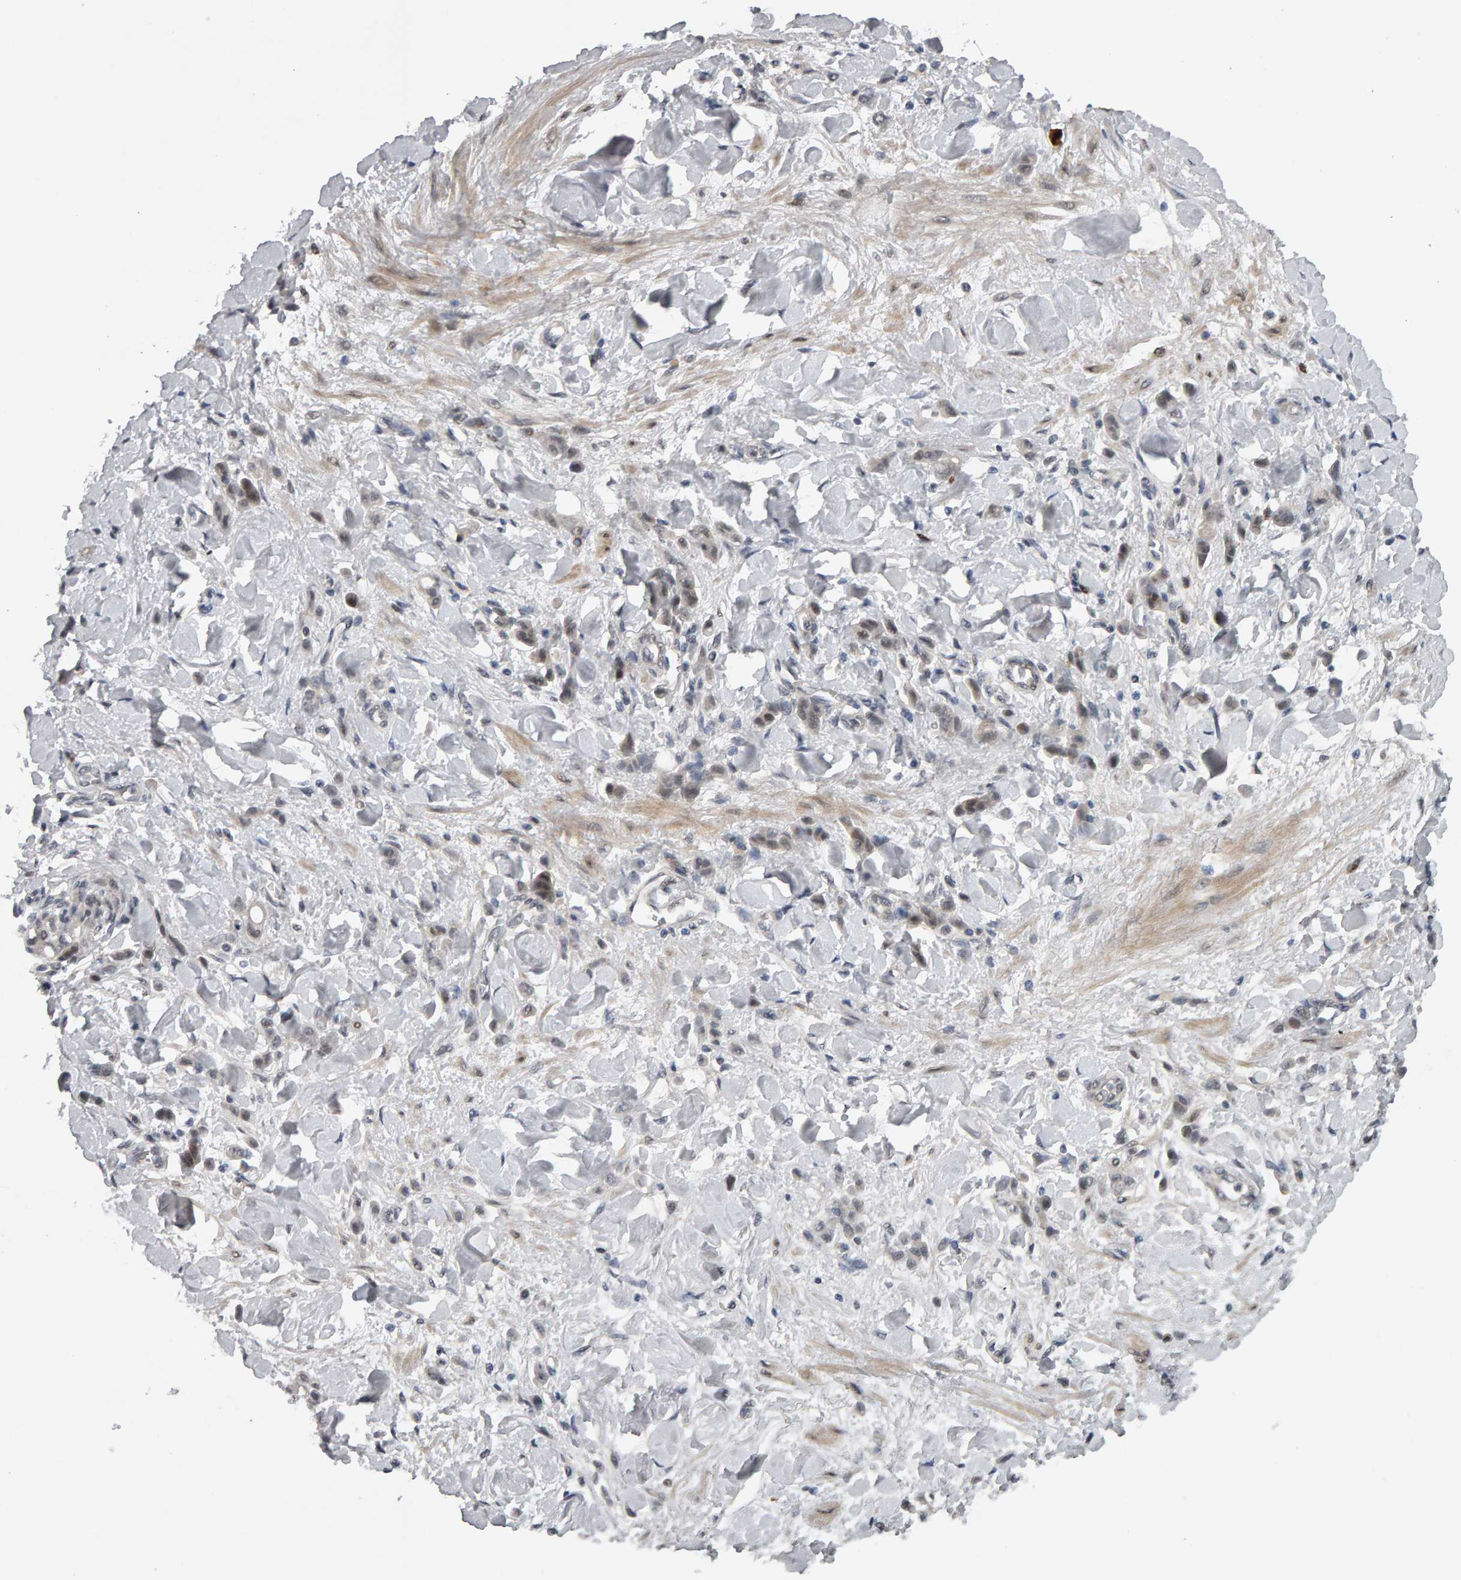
{"staining": {"intensity": "weak", "quantity": "25%-75%", "location": "nuclear"}, "tissue": "stomach cancer", "cell_type": "Tumor cells", "image_type": "cancer", "snomed": [{"axis": "morphology", "description": "Normal tissue, NOS"}, {"axis": "morphology", "description": "Adenocarcinoma, NOS"}, {"axis": "topography", "description": "Stomach"}], "caption": "IHC image of stomach cancer (adenocarcinoma) stained for a protein (brown), which reveals low levels of weak nuclear staining in about 25%-75% of tumor cells.", "gene": "IPO8", "patient": {"sex": "male", "age": 82}}